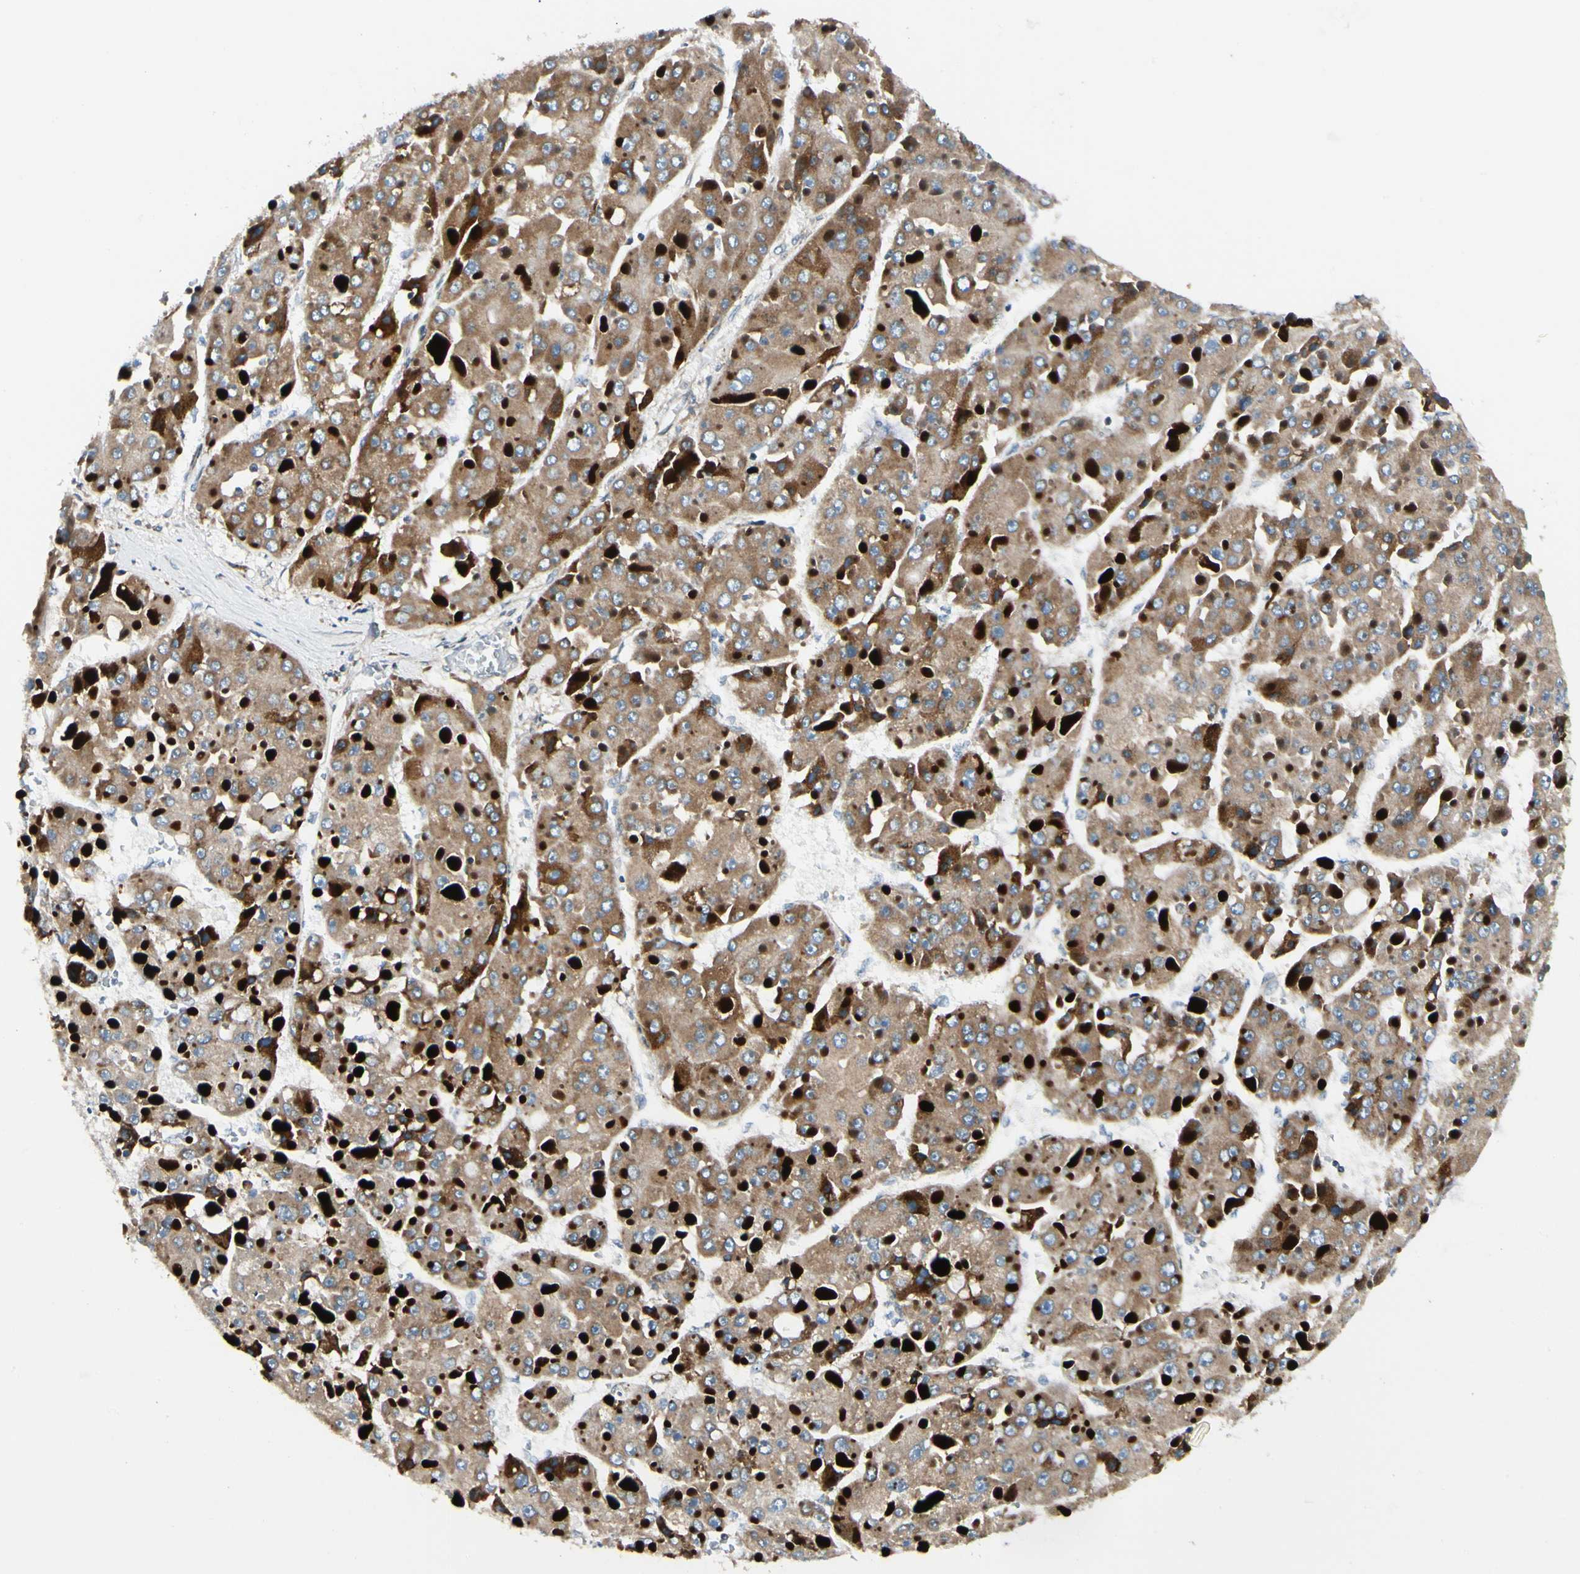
{"staining": {"intensity": "moderate", "quantity": ">75%", "location": "cytoplasmic/membranous"}, "tissue": "liver cancer", "cell_type": "Tumor cells", "image_type": "cancer", "snomed": [{"axis": "morphology", "description": "Carcinoma, Hepatocellular, NOS"}, {"axis": "topography", "description": "Liver"}], "caption": "Immunohistochemistry of human hepatocellular carcinoma (liver) exhibits medium levels of moderate cytoplasmic/membranous positivity in about >75% of tumor cells.", "gene": "MRPL9", "patient": {"sex": "female", "age": 73}}